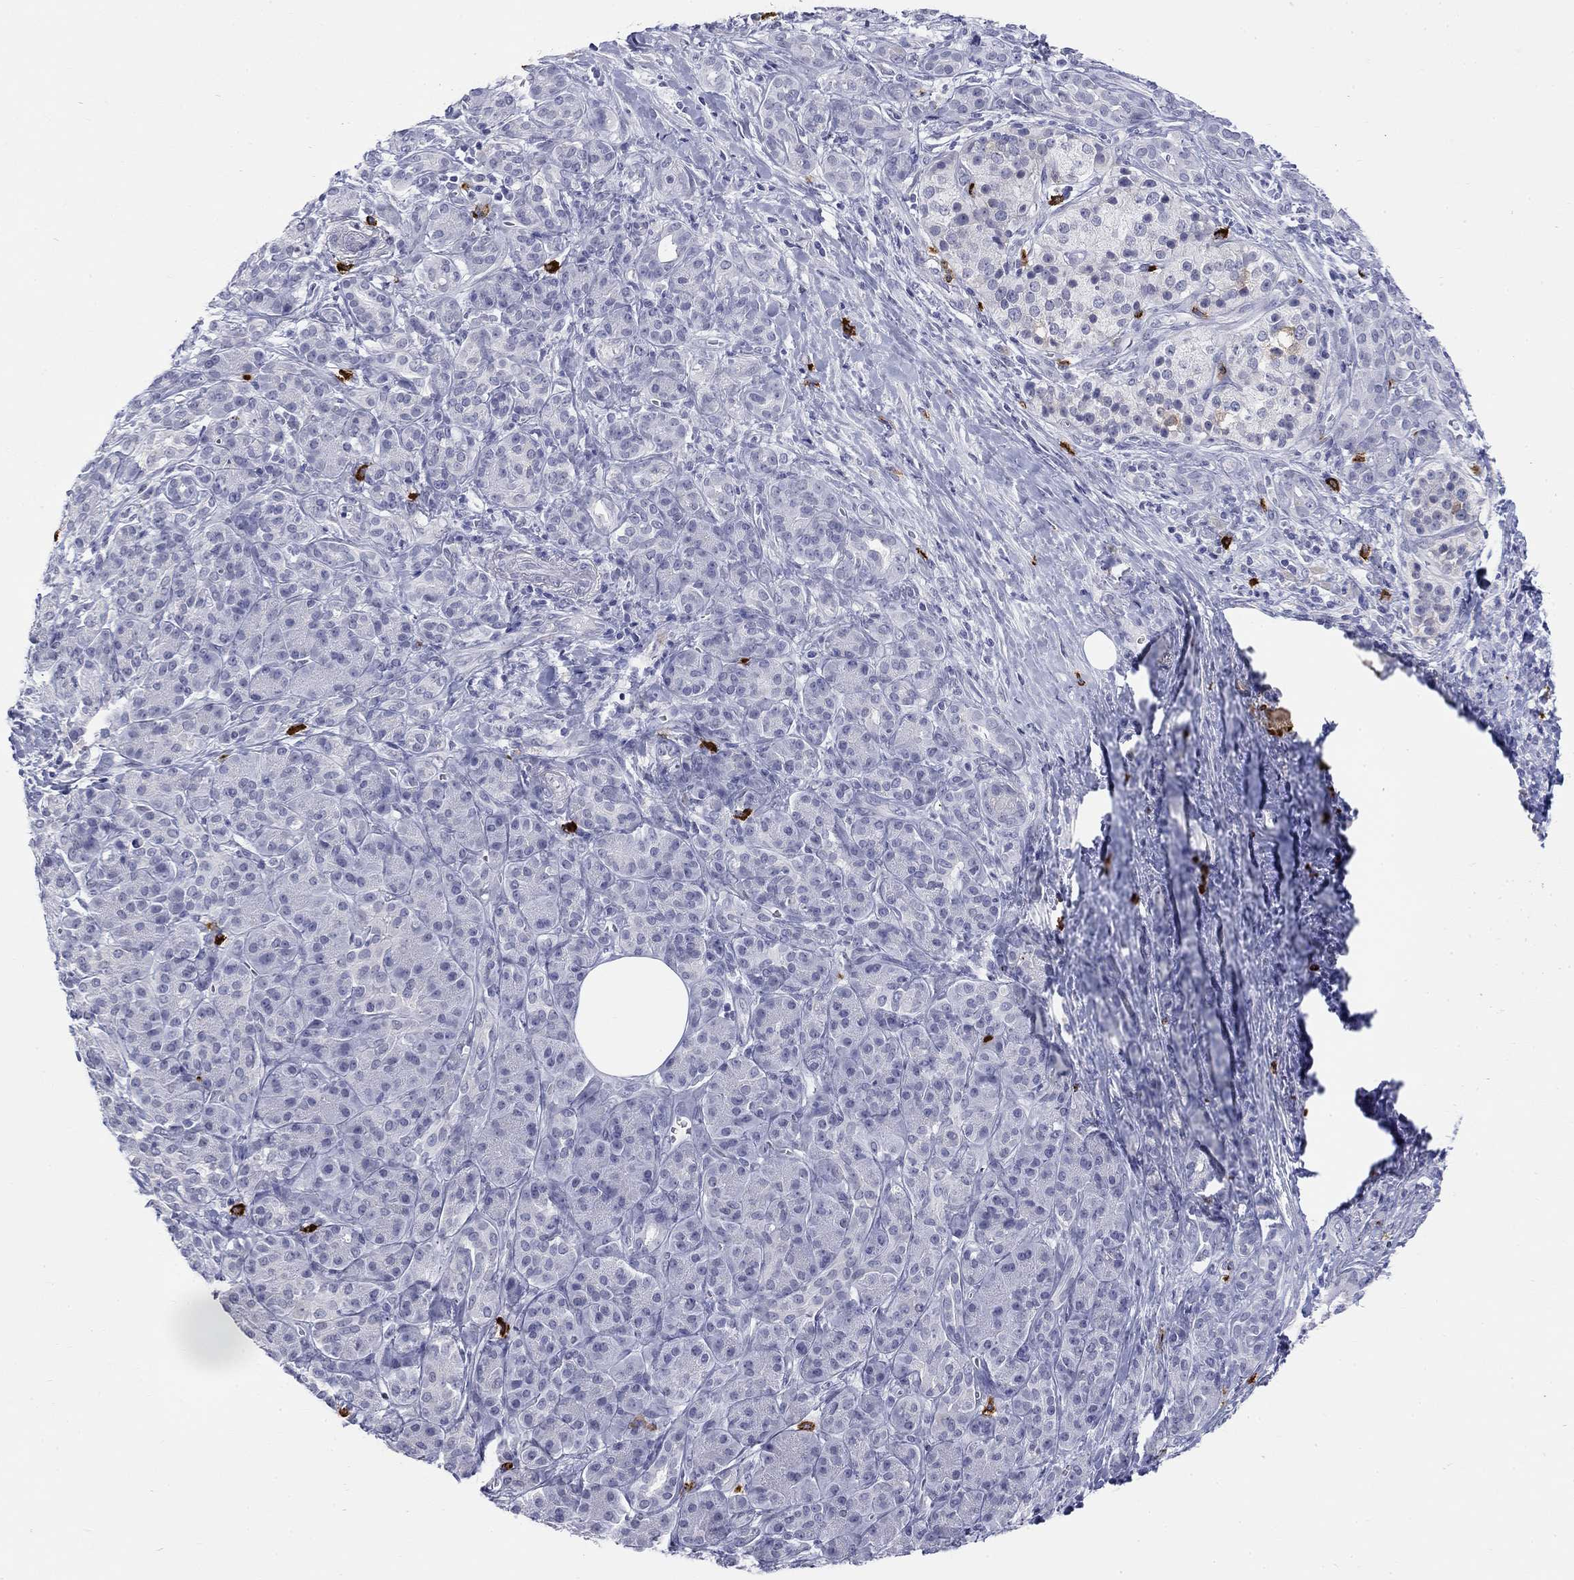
{"staining": {"intensity": "negative", "quantity": "none", "location": "none"}, "tissue": "pancreatic cancer", "cell_type": "Tumor cells", "image_type": "cancer", "snomed": [{"axis": "morphology", "description": "Adenocarcinoma, NOS"}, {"axis": "topography", "description": "Pancreas"}], "caption": "A high-resolution photomicrograph shows IHC staining of pancreatic cancer (adenocarcinoma), which exhibits no significant staining in tumor cells. (DAB immunohistochemistry visualized using brightfield microscopy, high magnification).", "gene": "ECEL1", "patient": {"sex": "male", "age": 61}}